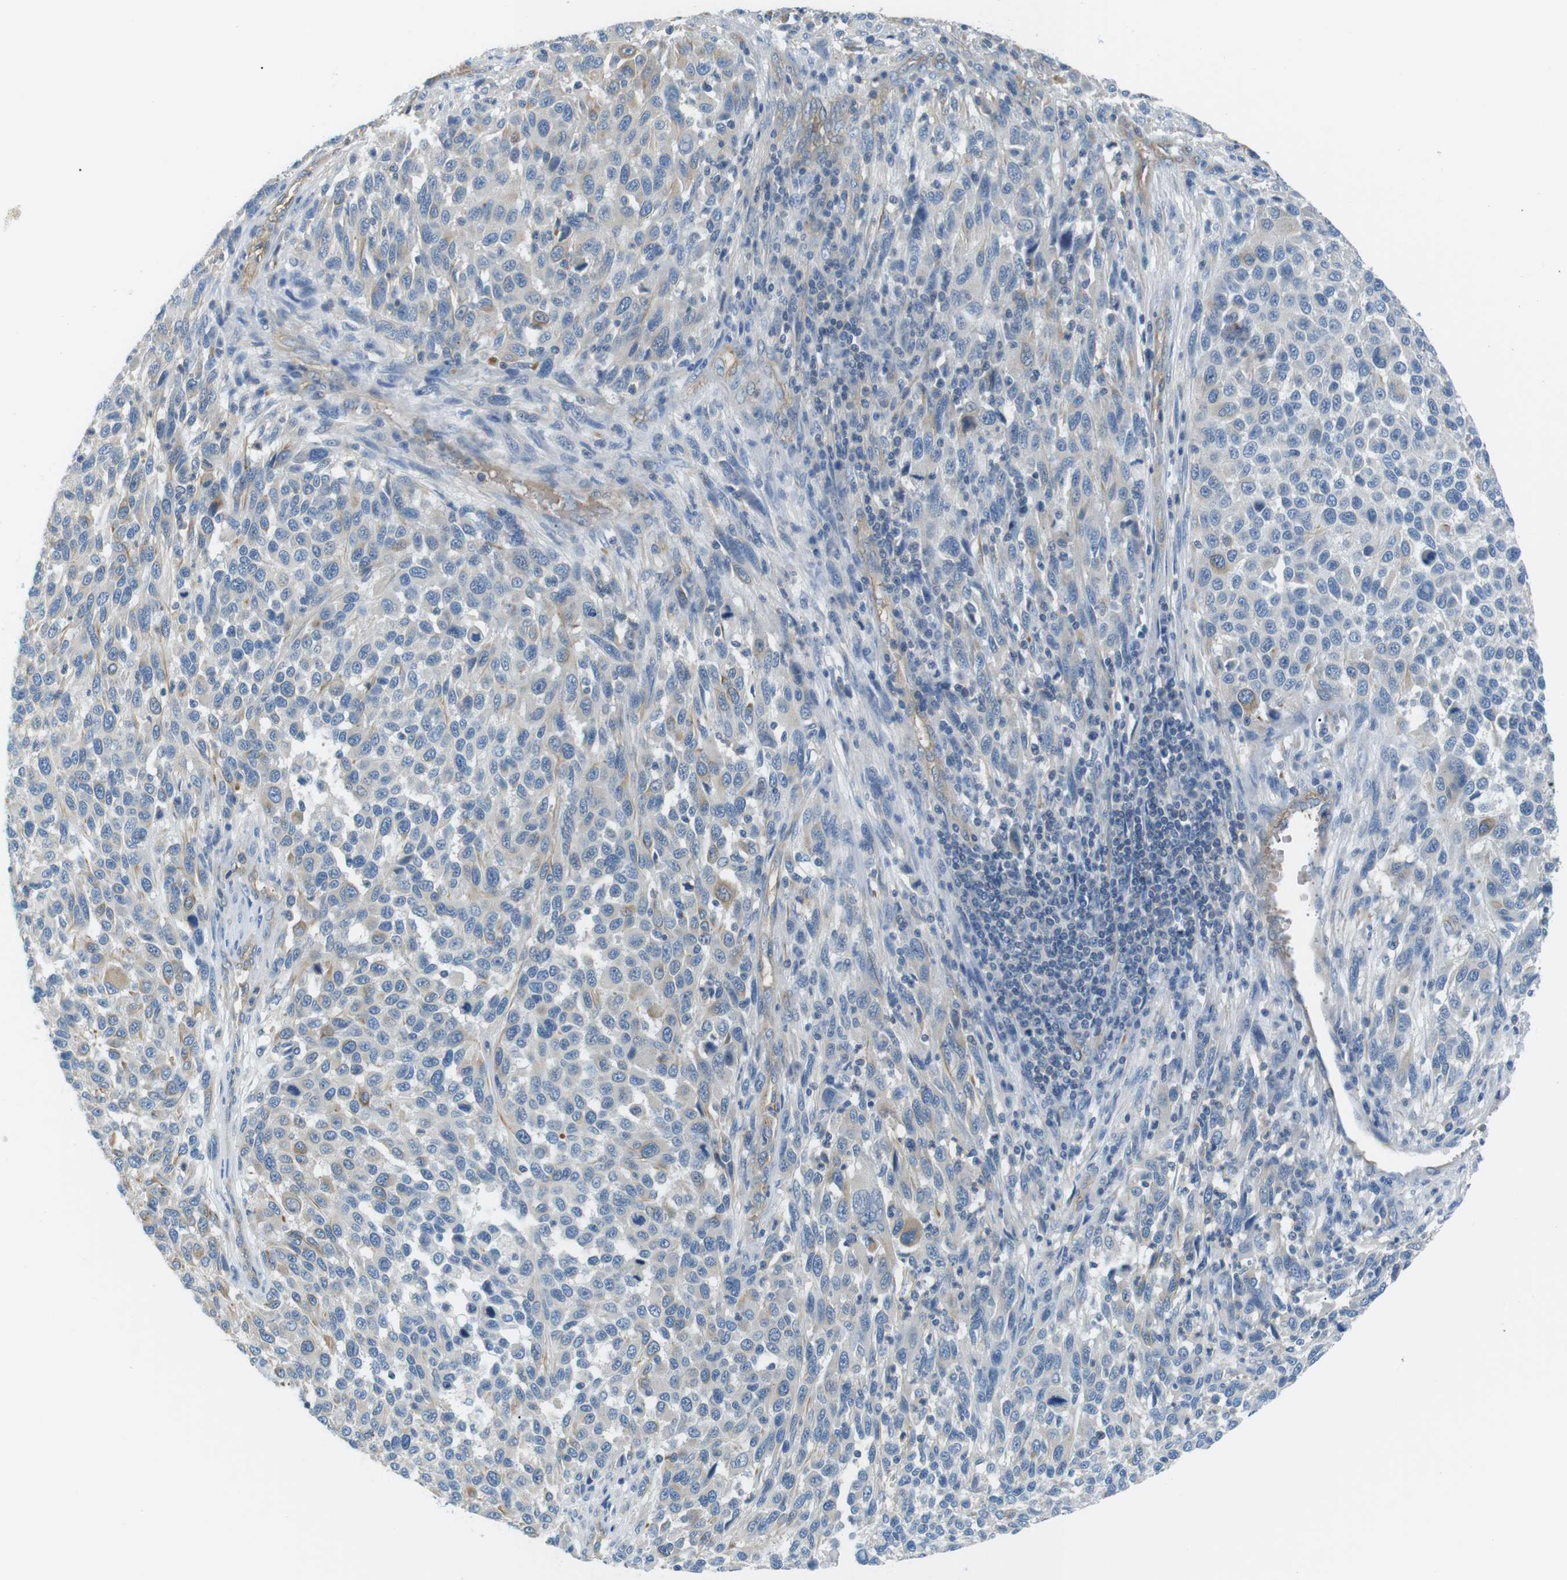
{"staining": {"intensity": "weak", "quantity": "<25%", "location": "cytoplasmic/membranous"}, "tissue": "melanoma", "cell_type": "Tumor cells", "image_type": "cancer", "snomed": [{"axis": "morphology", "description": "Malignant melanoma, Metastatic site"}, {"axis": "topography", "description": "Lymph node"}], "caption": "High magnification brightfield microscopy of malignant melanoma (metastatic site) stained with DAB (3,3'-diaminobenzidine) (brown) and counterstained with hematoxylin (blue): tumor cells show no significant expression. (Brightfield microscopy of DAB immunohistochemistry at high magnification).", "gene": "ADCY10", "patient": {"sex": "male", "age": 61}}